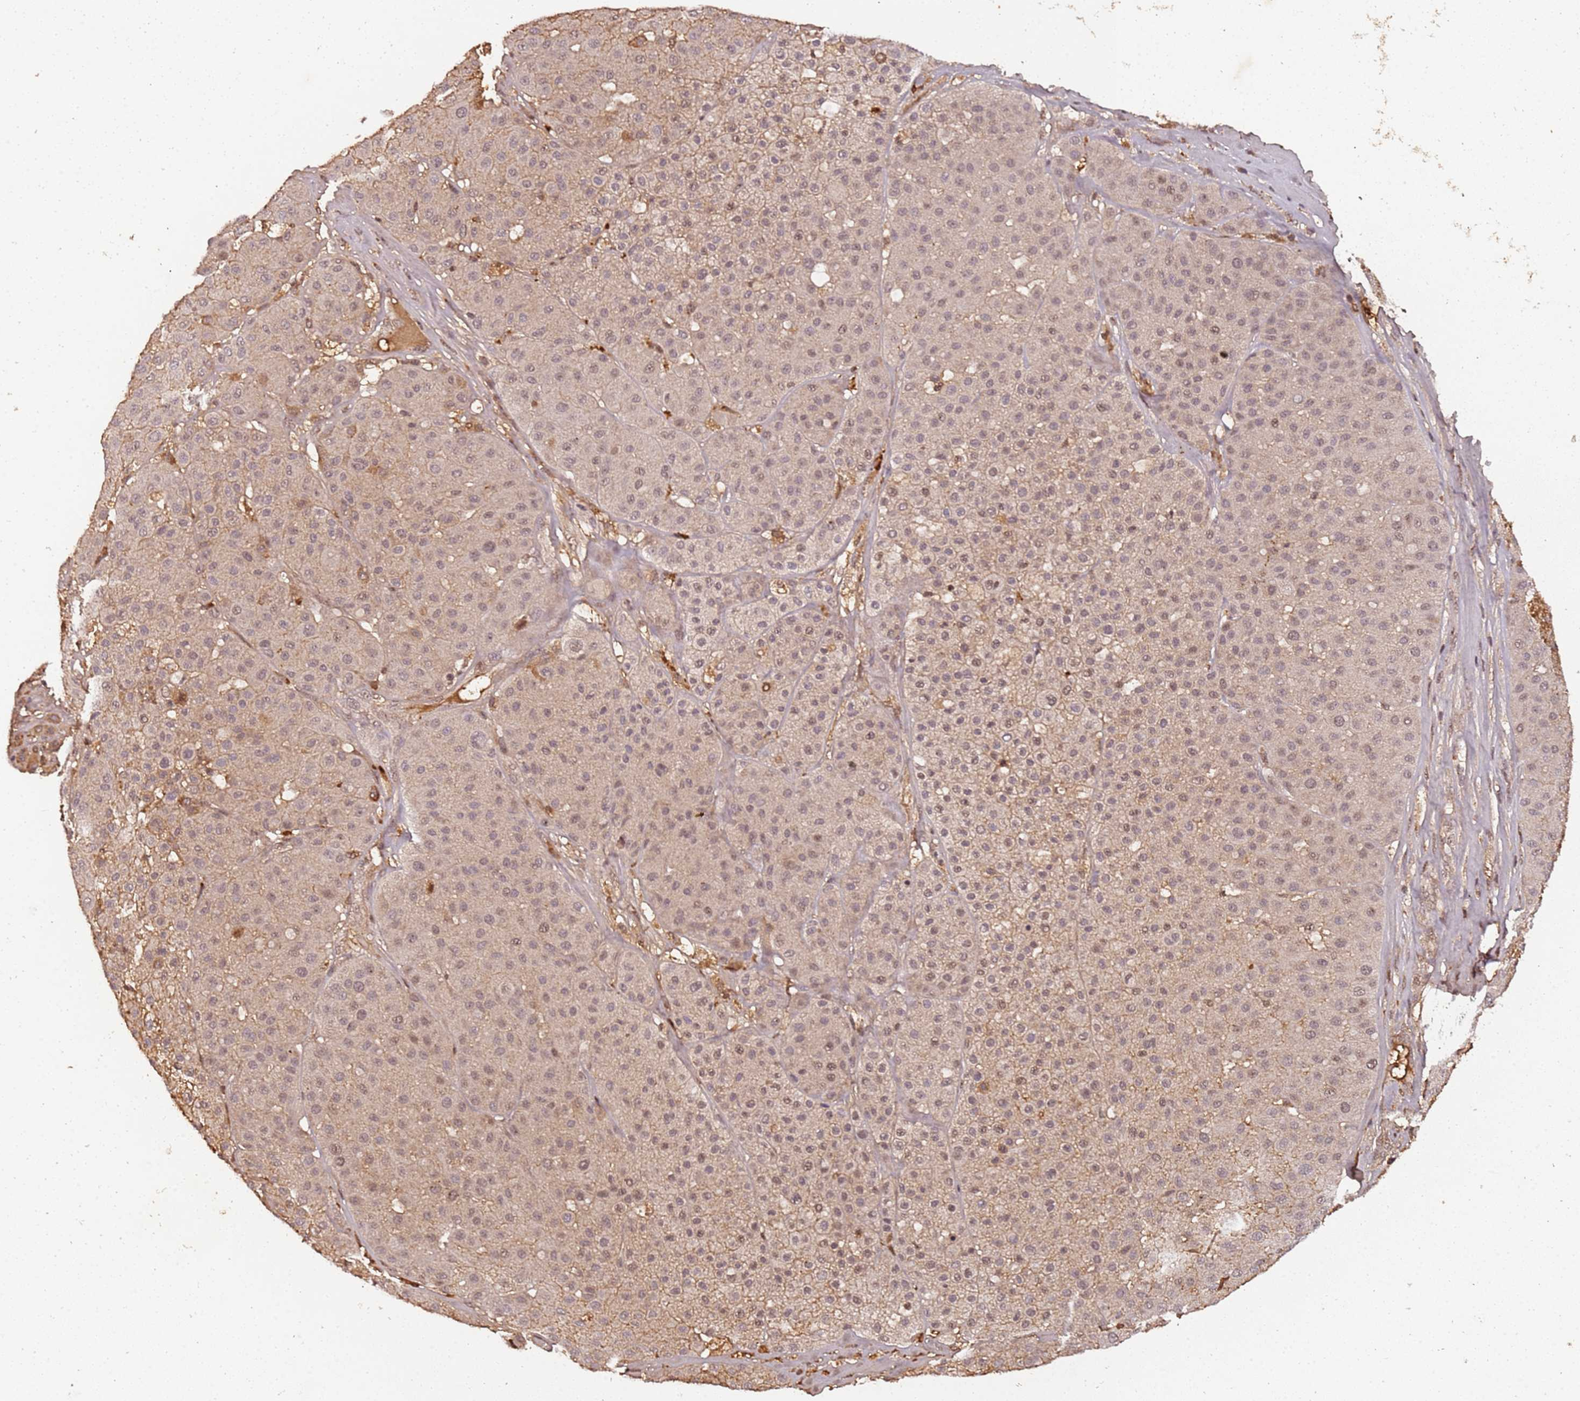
{"staining": {"intensity": "moderate", "quantity": ">75%", "location": "nuclear"}, "tissue": "melanoma", "cell_type": "Tumor cells", "image_type": "cancer", "snomed": [{"axis": "morphology", "description": "Malignant melanoma, Metastatic site"}, {"axis": "topography", "description": "Smooth muscle"}], "caption": "Tumor cells demonstrate moderate nuclear positivity in approximately >75% of cells in malignant melanoma (metastatic site).", "gene": "COL1A2", "patient": {"sex": "male", "age": 41}}